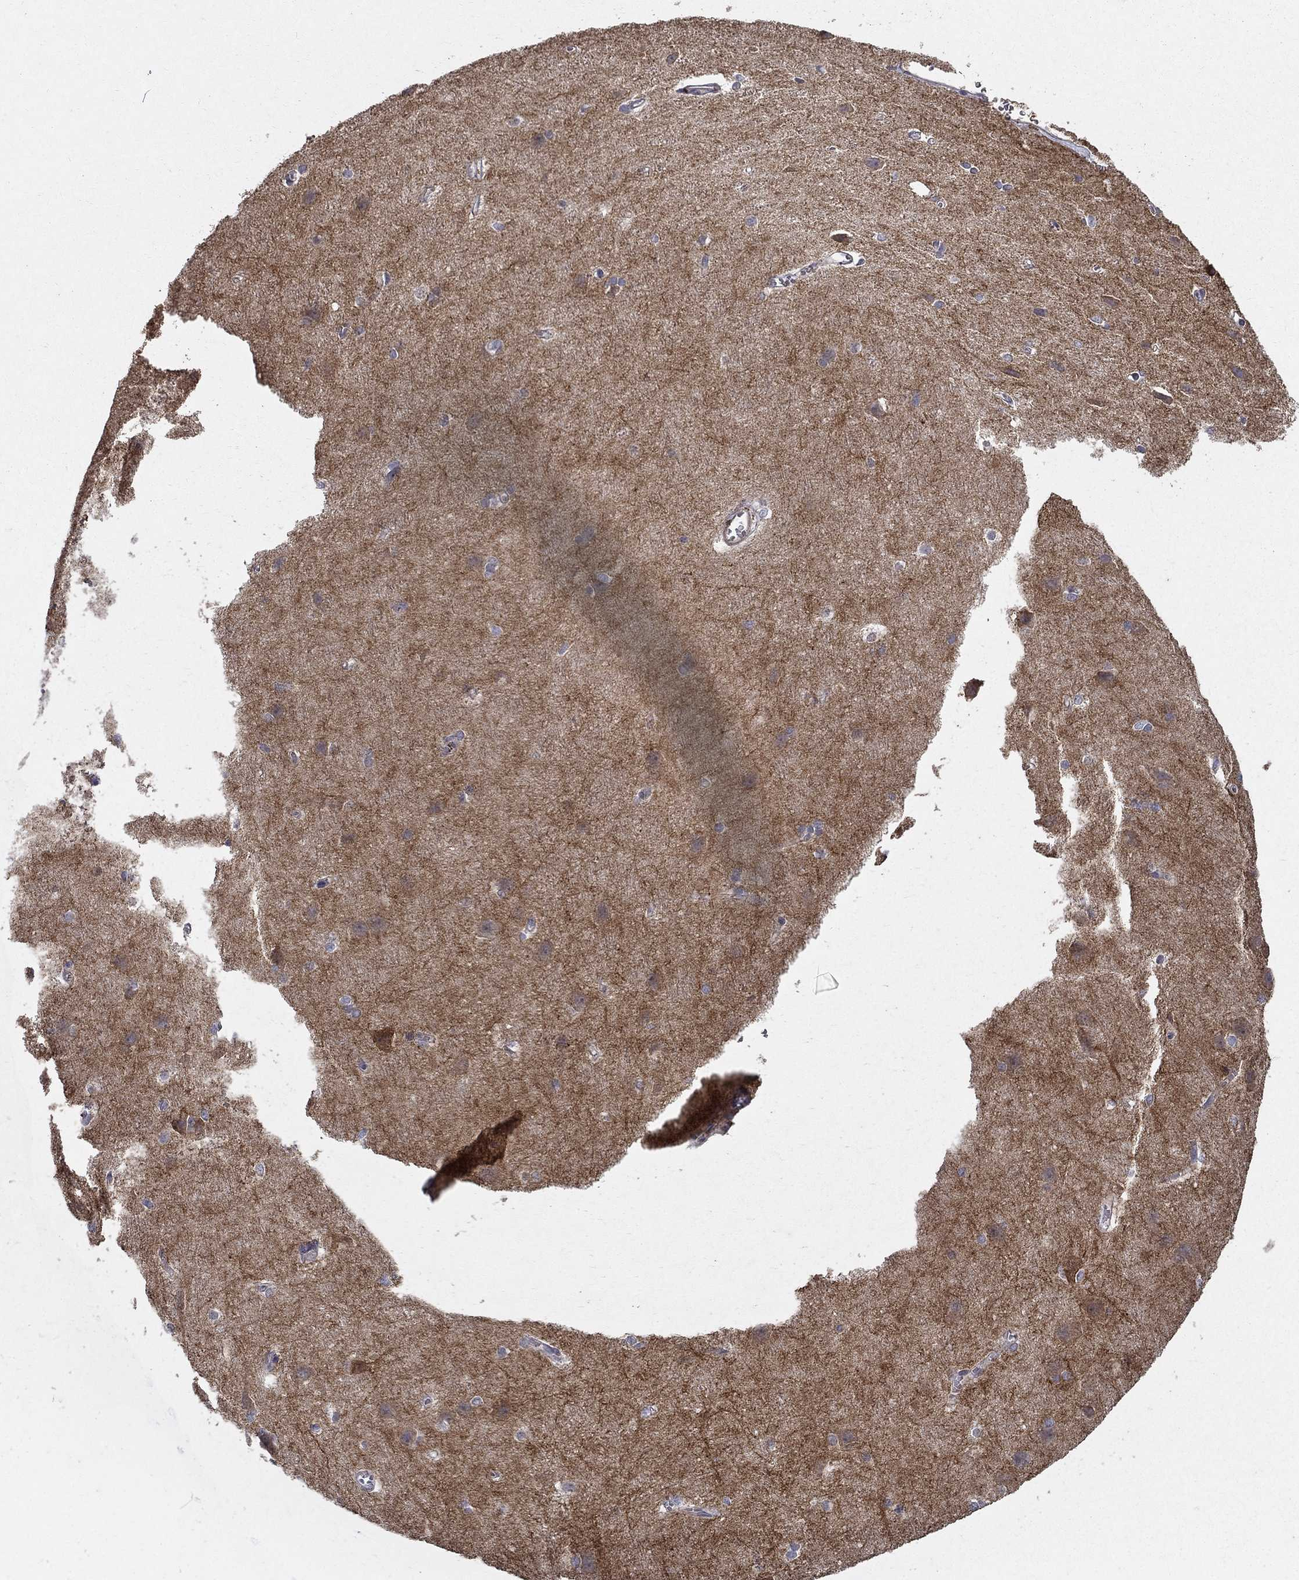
{"staining": {"intensity": "negative", "quantity": "none", "location": "none"}, "tissue": "cerebral cortex", "cell_type": "Endothelial cells", "image_type": "normal", "snomed": [{"axis": "morphology", "description": "Normal tissue, NOS"}, {"axis": "topography", "description": "Cerebral cortex"}], "caption": "Endothelial cells are negative for protein expression in benign human cerebral cortex.", "gene": "MPP2", "patient": {"sex": "male", "age": 37}}